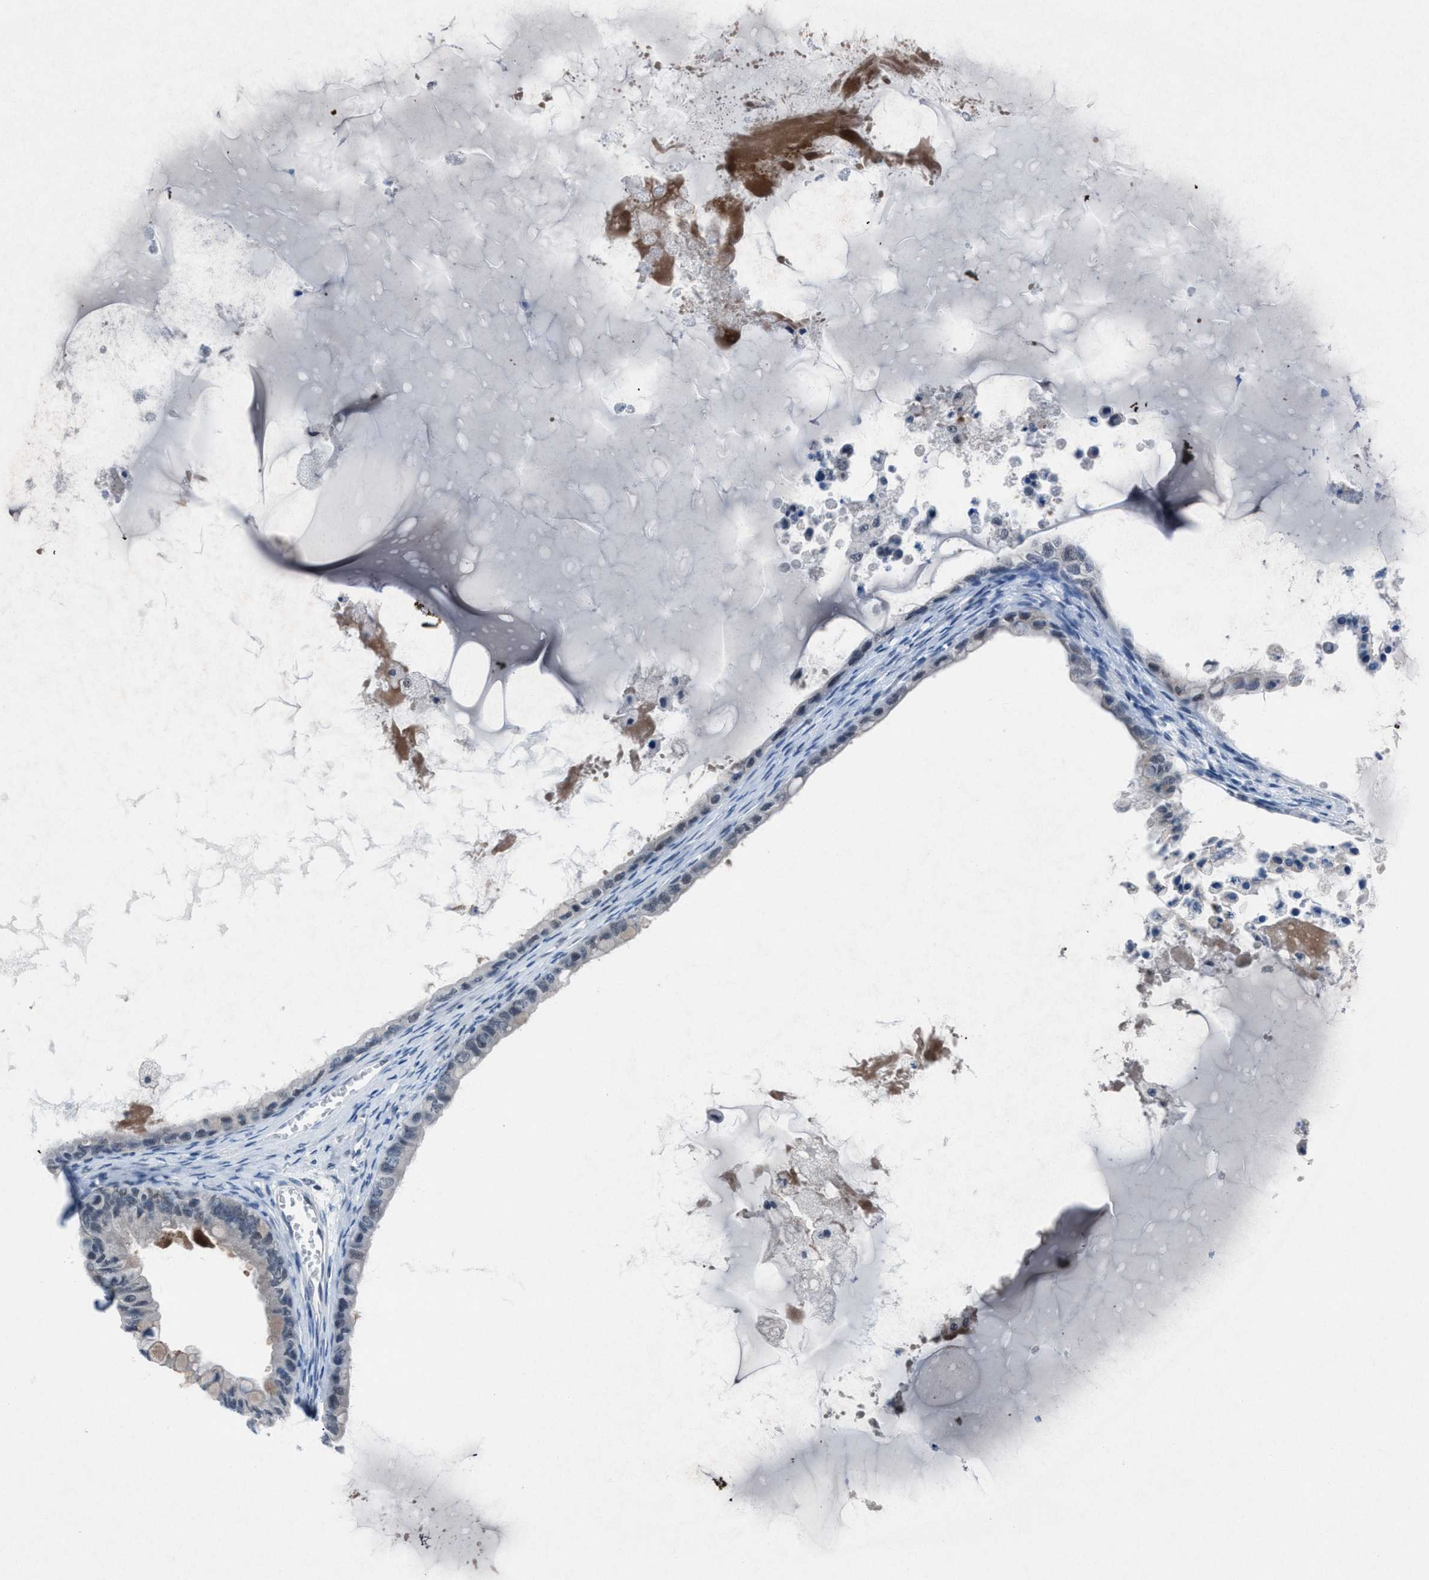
{"staining": {"intensity": "negative", "quantity": "none", "location": "none"}, "tissue": "ovarian cancer", "cell_type": "Tumor cells", "image_type": "cancer", "snomed": [{"axis": "morphology", "description": "Cystadenocarcinoma, mucinous, NOS"}, {"axis": "topography", "description": "Ovary"}], "caption": "An image of human ovarian mucinous cystadenocarcinoma is negative for staining in tumor cells. (Stains: DAB (3,3'-diaminobenzidine) immunohistochemistry with hematoxylin counter stain, Microscopy: brightfield microscopy at high magnification).", "gene": "ANAPC11", "patient": {"sex": "female", "age": 80}}